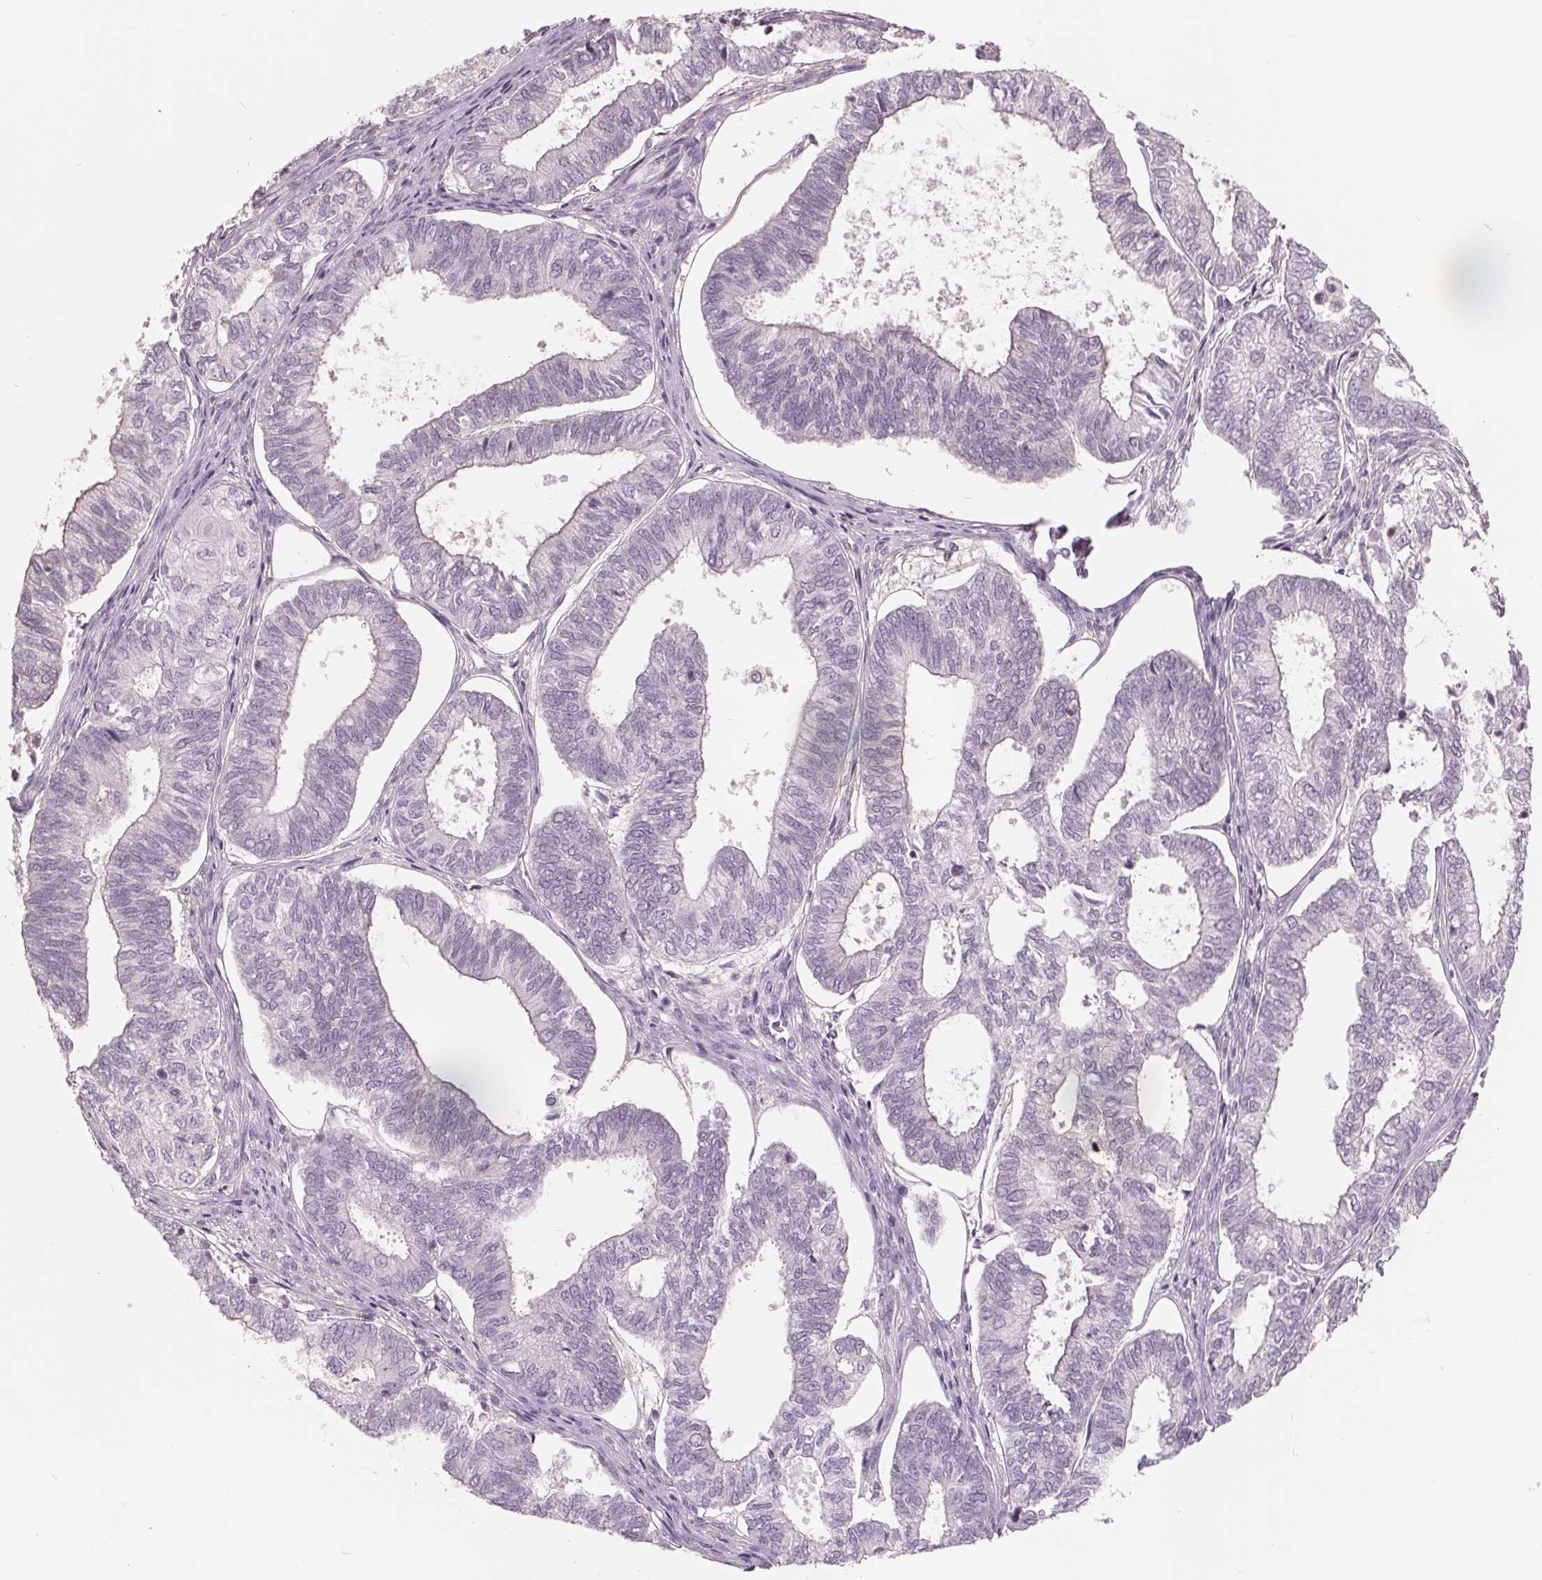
{"staining": {"intensity": "negative", "quantity": "none", "location": "none"}, "tissue": "ovarian cancer", "cell_type": "Tumor cells", "image_type": "cancer", "snomed": [{"axis": "morphology", "description": "Carcinoma, endometroid"}, {"axis": "topography", "description": "Ovary"}], "caption": "The histopathology image exhibits no staining of tumor cells in ovarian cancer. (Stains: DAB immunohistochemistry (IHC) with hematoxylin counter stain, Microscopy: brightfield microscopy at high magnification).", "gene": "FTCD", "patient": {"sex": "female", "age": 64}}